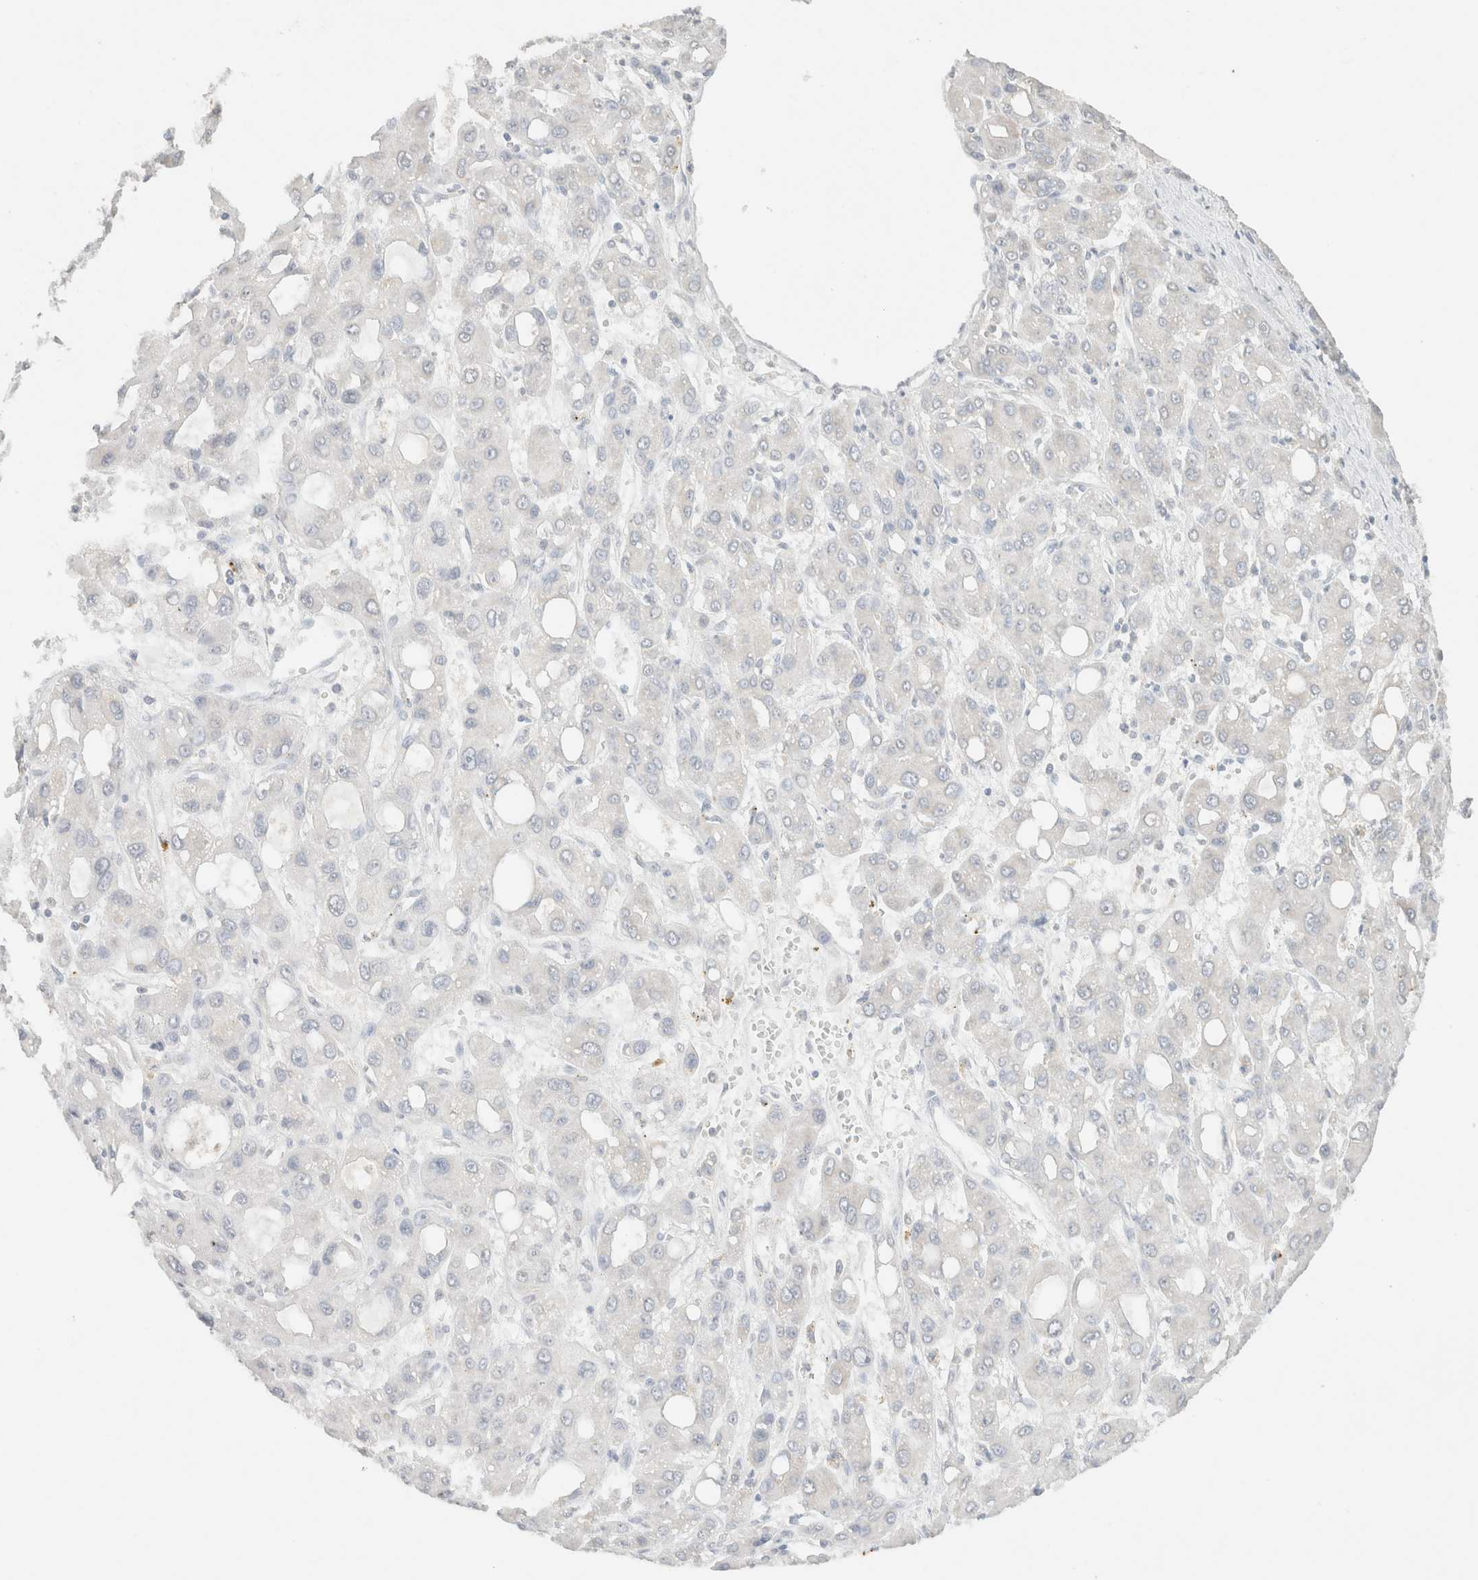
{"staining": {"intensity": "negative", "quantity": "none", "location": "none"}, "tissue": "liver cancer", "cell_type": "Tumor cells", "image_type": "cancer", "snomed": [{"axis": "morphology", "description": "Carcinoma, Hepatocellular, NOS"}, {"axis": "topography", "description": "Liver"}], "caption": "This is an immunohistochemistry photomicrograph of human liver cancer (hepatocellular carcinoma). There is no staining in tumor cells.", "gene": "CPA1", "patient": {"sex": "male", "age": 55}}